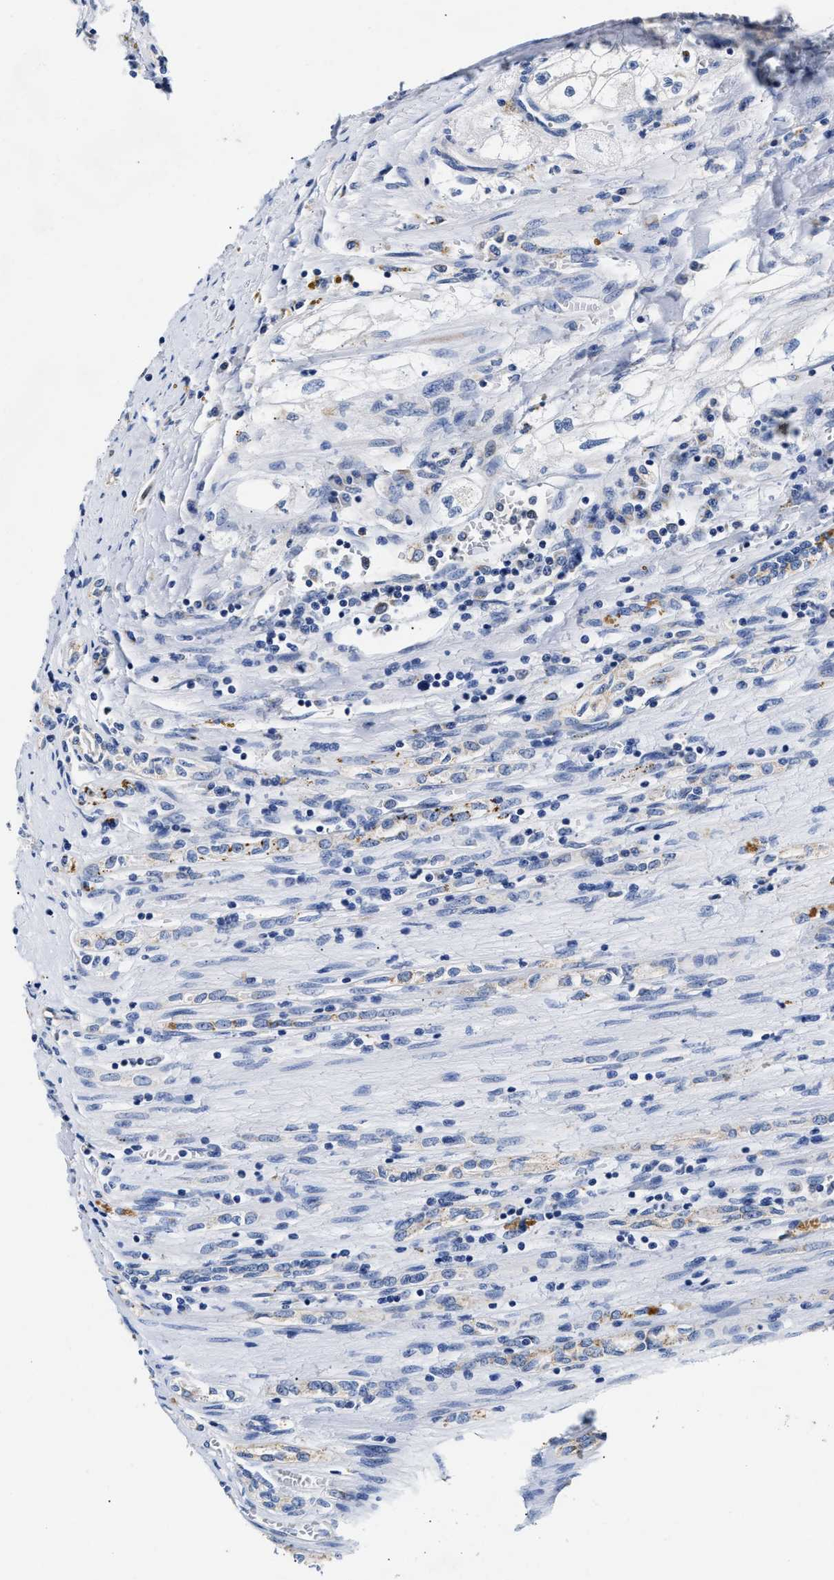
{"staining": {"intensity": "negative", "quantity": "none", "location": "none"}, "tissue": "renal cancer", "cell_type": "Tumor cells", "image_type": "cancer", "snomed": [{"axis": "morphology", "description": "Adenocarcinoma, NOS"}, {"axis": "topography", "description": "Kidney"}], "caption": "IHC image of neoplastic tissue: renal cancer (adenocarcinoma) stained with DAB reveals no significant protein expression in tumor cells.", "gene": "ACADVL", "patient": {"sex": "female", "age": 70}}